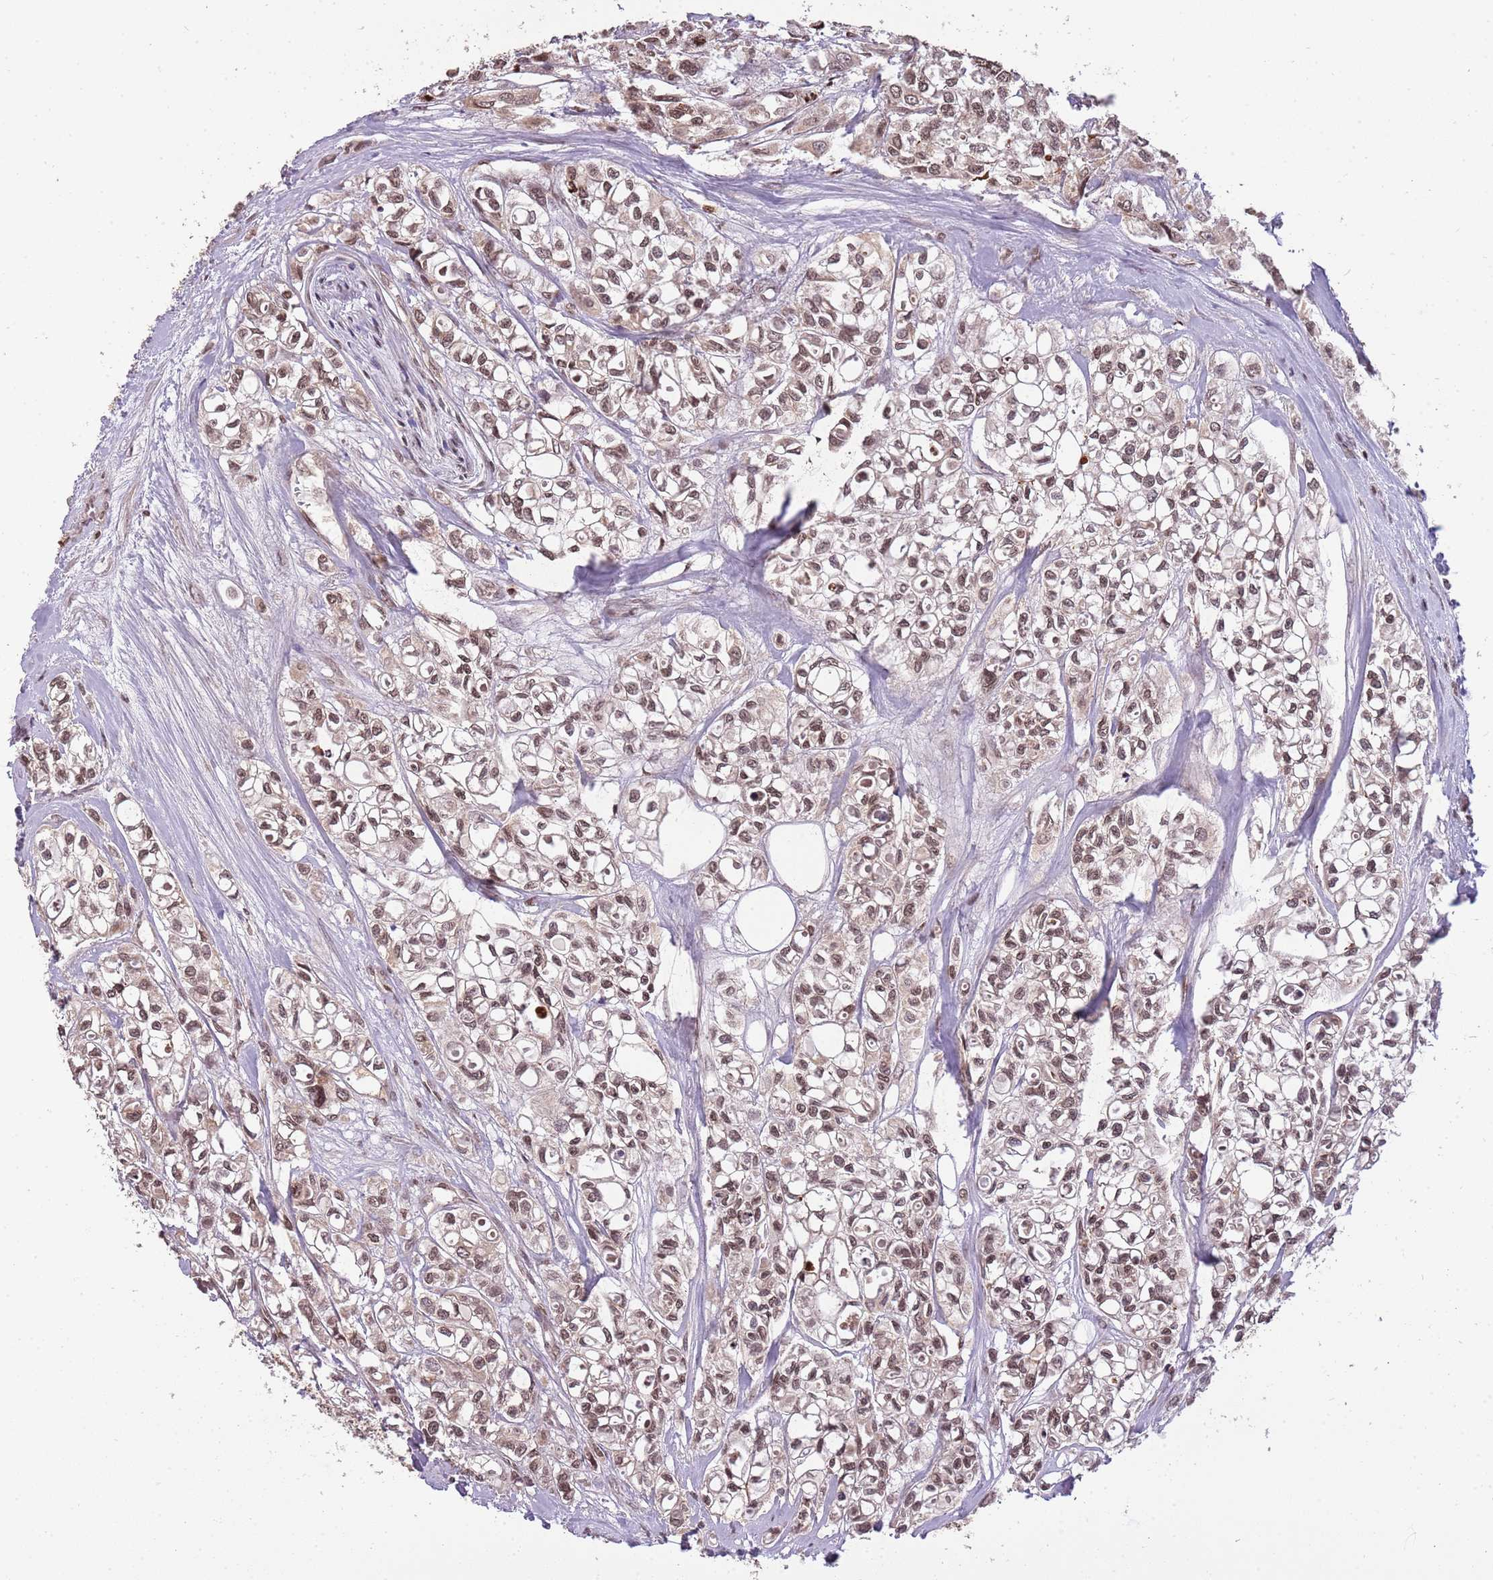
{"staining": {"intensity": "moderate", "quantity": ">75%", "location": "nuclear"}, "tissue": "urothelial cancer", "cell_type": "Tumor cells", "image_type": "cancer", "snomed": [{"axis": "morphology", "description": "Urothelial carcinoma, High grade"}, {"axis": "topography", "description": "Urinary bladder"}], "caption": "DAB (3,3'-diaminobenzidine) immunohistochemical staining of human high-grade urothelial carcinoma demonstrates moderate nuclear protein expression in about >75% of tumor cells.", "gene": "SAMSN1", "patient": {"sex": "male", "age": 67}}